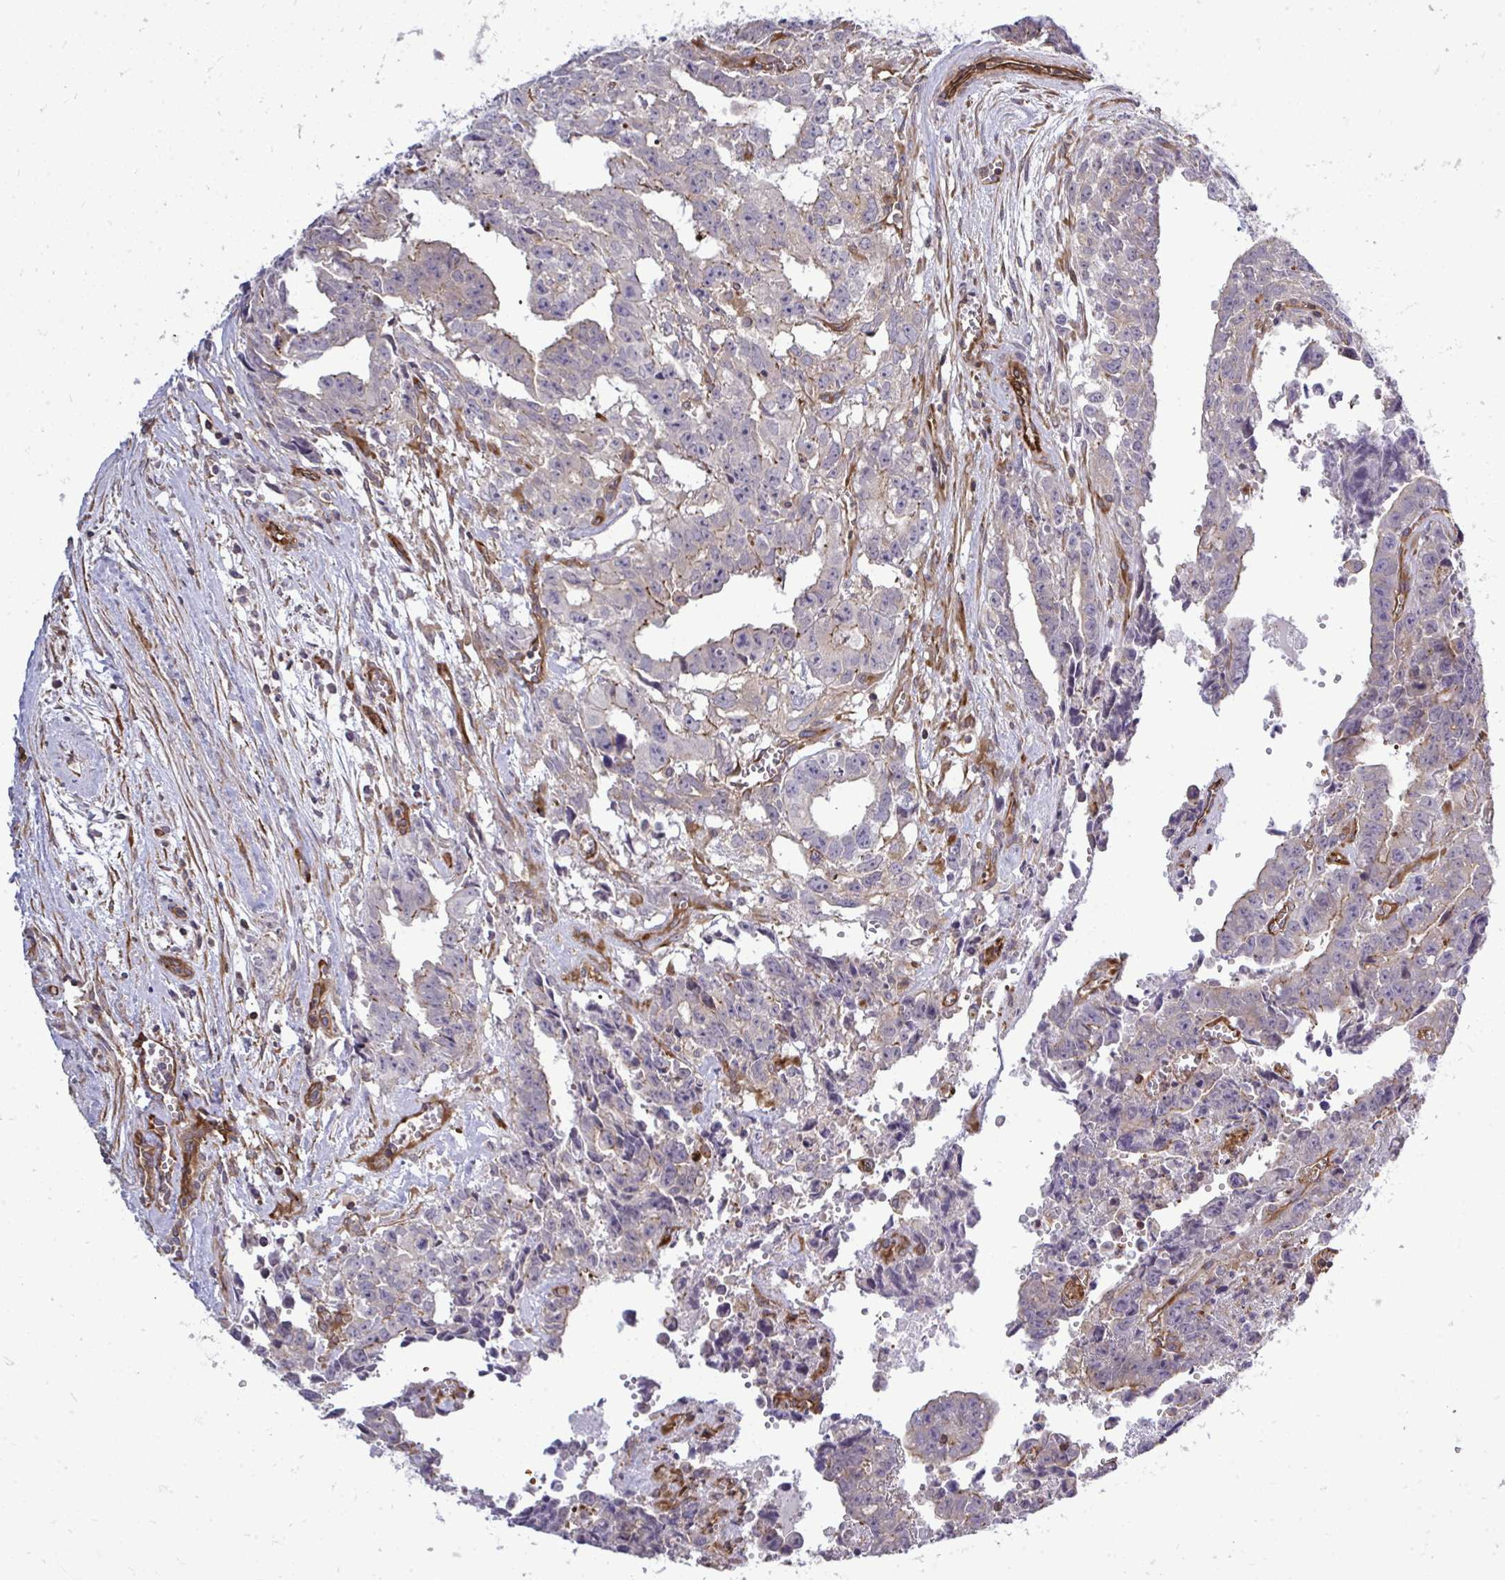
{"staining": {"intensity": "moderate", "quantity": "<25%", "location": "cytoplasmic/membranous"}, "tissue": "testis cancer", "cell_type": "Tumor cells", "image_type": "cancer", "snomed": [{"axis": "morphology", "description": "Carcinoma, Embryonal, NOS"}, {"axis": "morphology", "description": "Teratoma, malignant, NOS"}, {"axis": "topography", "description": "Testis"}], "caption": "Immunohistochemical staining of human embryonal carcinoma (testis) displays moderate cytoplasmic/membranous protein expression in about <25% of tumor cells.", "gene": "FUT10", "patient": {"sex": "male", "age": 24}}